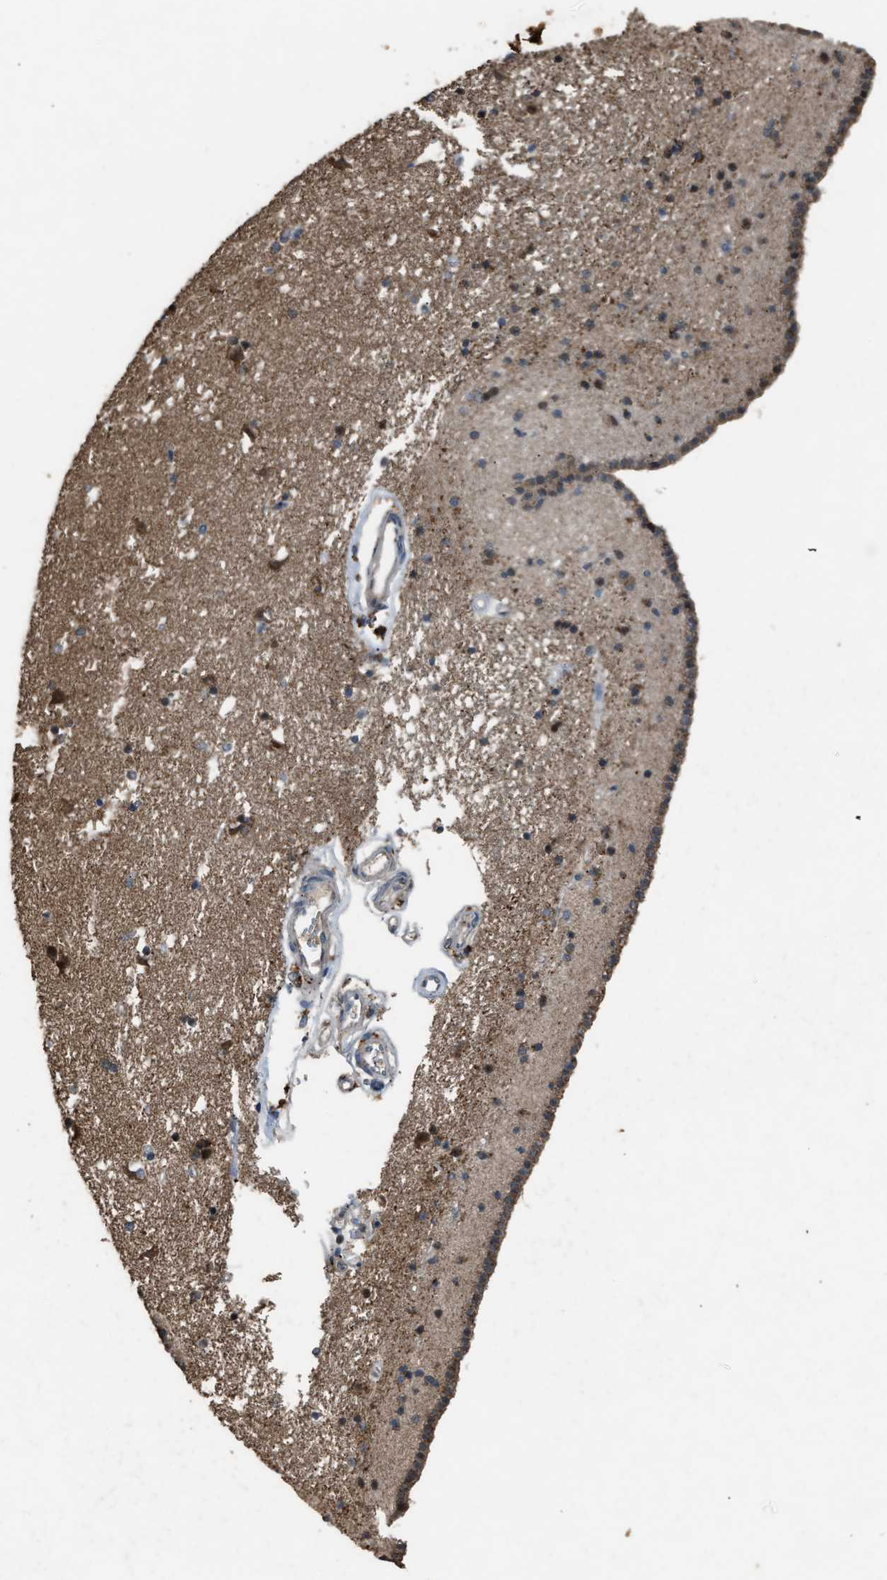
{"staining": {"intensity": "moderate", "quantity": "25%-75%", "location": "cytoplasmic/membranous"}, "tissue": "caudate", "cell_type": "Glial cells", "image_type": "normal", "snomed": [{"axis": "morphology", "description": "Normal tissue, NOS"}, {"axis": "topography", "description": "Lateral ventricle wall"}], "caption": "High-magnification brightfield microscopy of normal caudate stained with DAB (brown) and counterstained with hematoxylin (blue). glial cells exhibit moderate cytoplasmic/membranous staining is identified in approximately25%-75% of cells.", "gene": "PSMD1", "patient": {"sex": "male", "age": 45}}